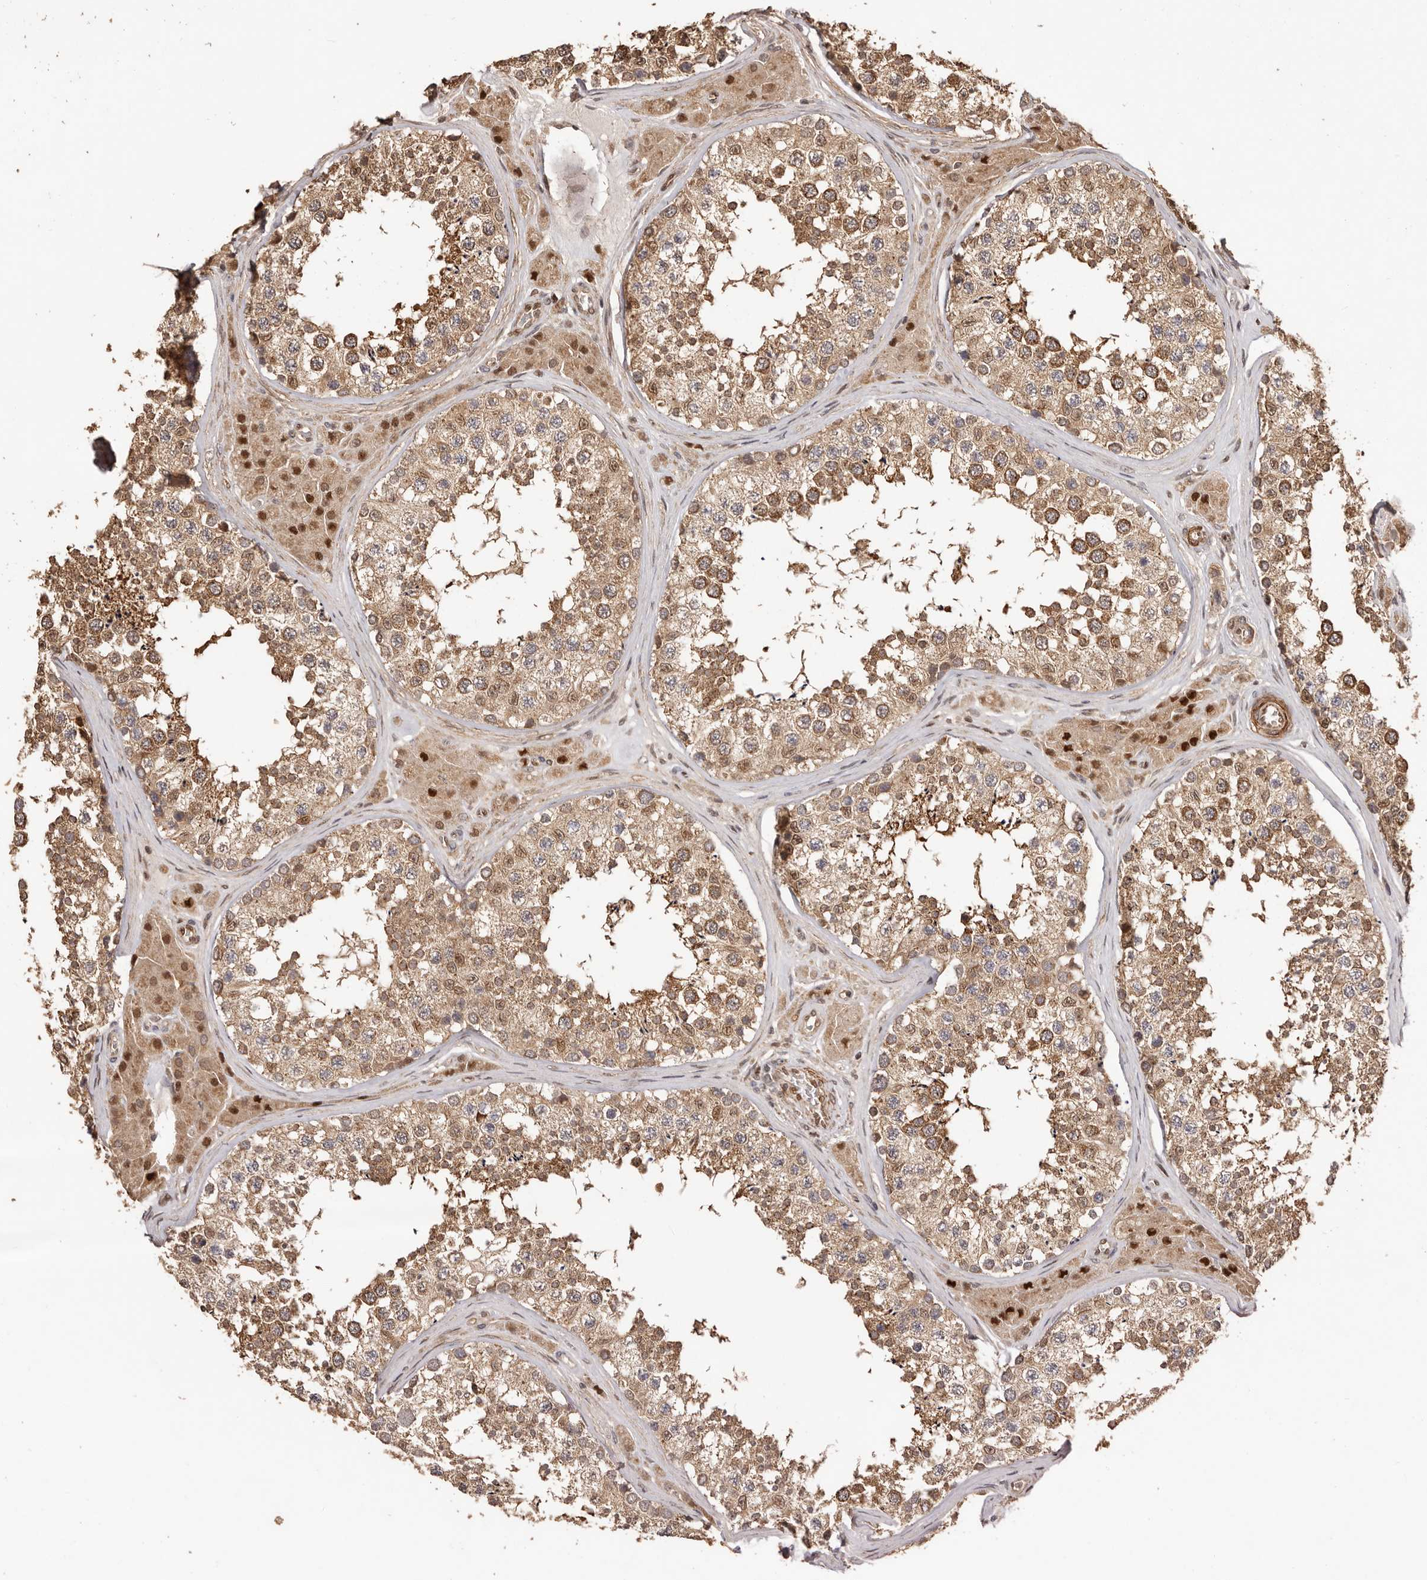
{"staining": {"intensity": "moderate", "quantity": ">75%", "location": "cytoplasmic/membranous"}, "tissue": "testis", "cell_type": "Cells in seminiferous ducts", "image_type": "normal", "snomed": [{"axis": "morphology", "description": "Normal tissue, NOS"}, {"axis": "topography", "description": "Testis"}], "caption": "Immunohistochemistry (IHC) image of unremarkable human testis stained for a protein (brown), which demonstrates medium levels of moderate cytoplasmic/membranous positivity in approximately >75% of cells in seminiferous ducts.", "gene": "UBR2", "patient": {"sex": "male", "age": 46}}